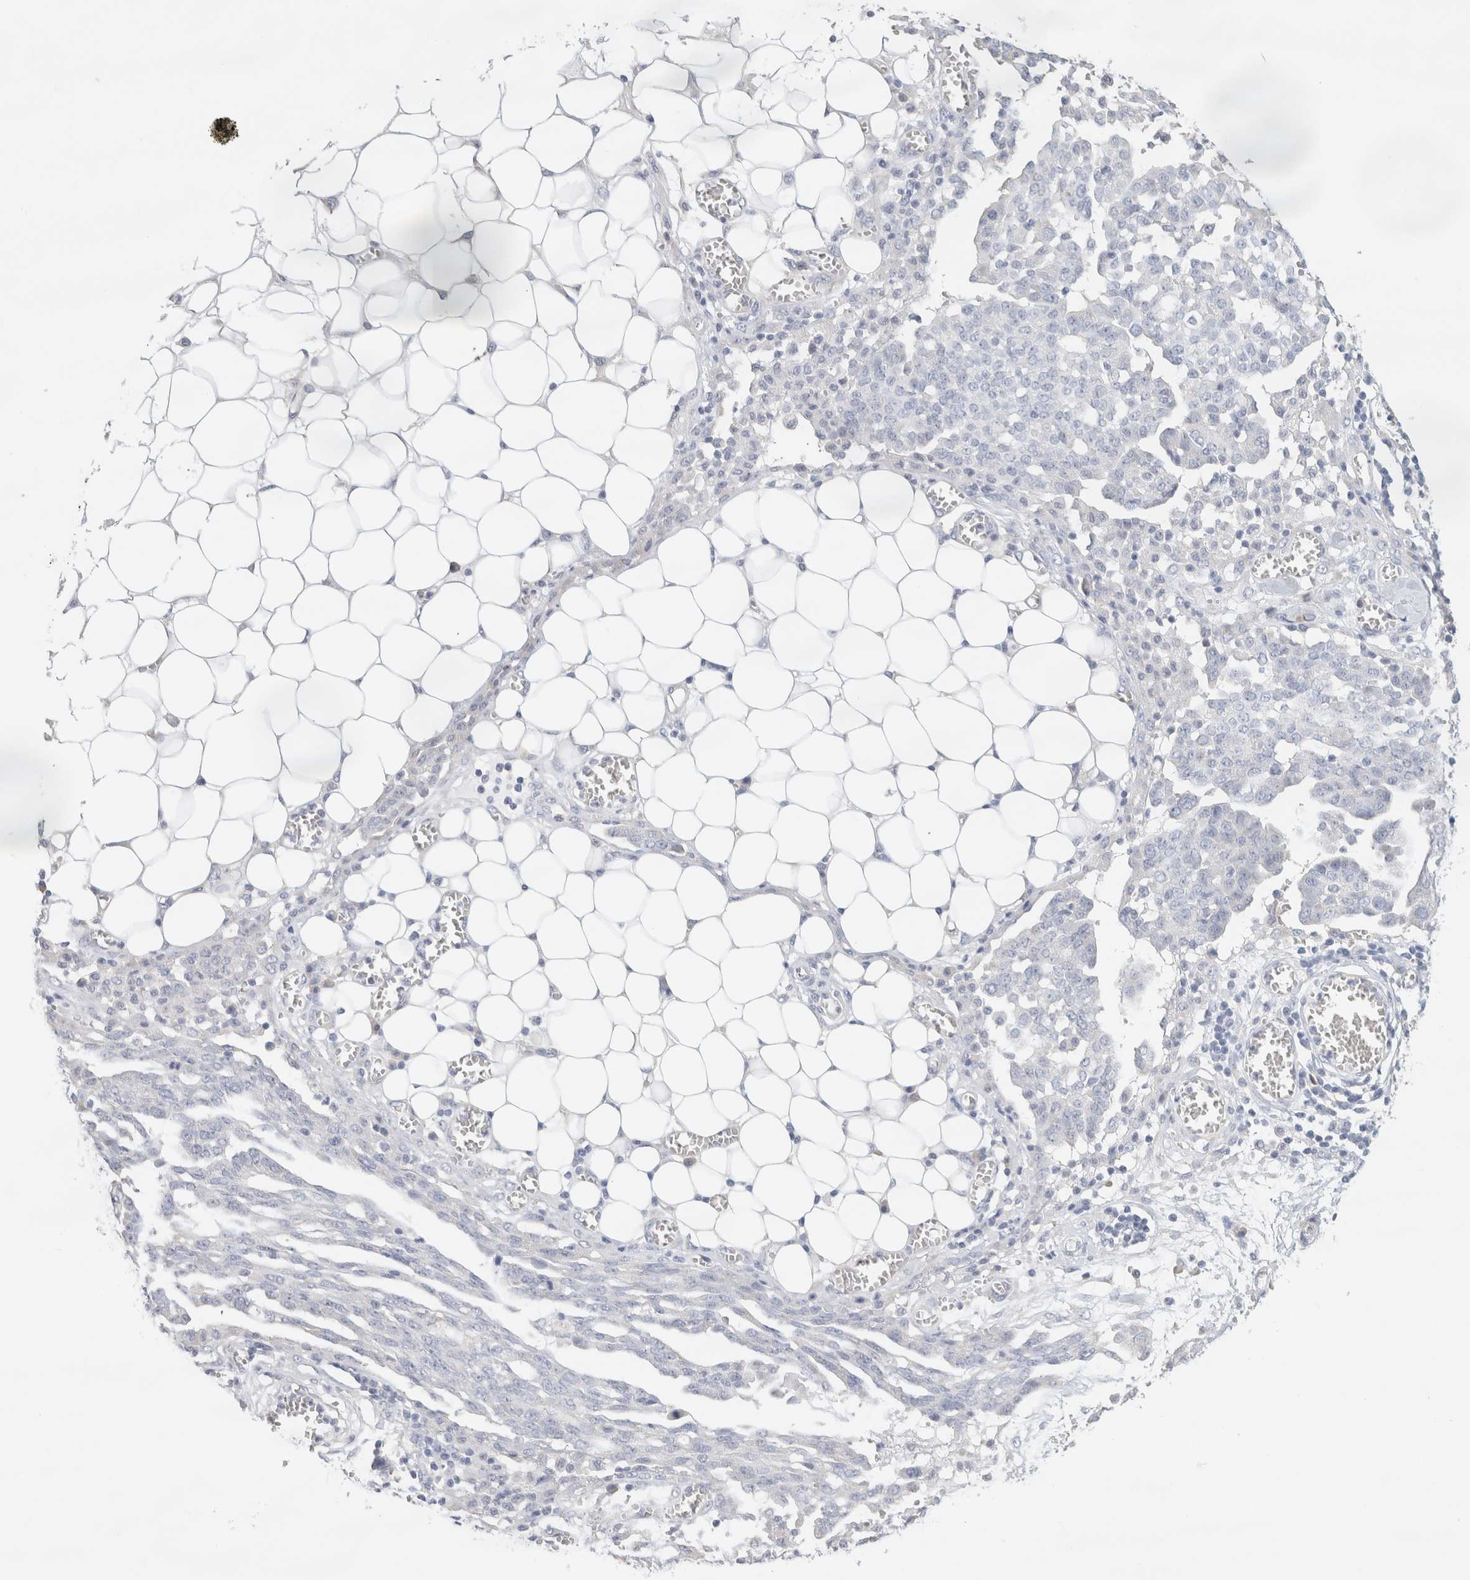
{"staining": {"intensity": "negative", "quantity": "none", "location": "none"}, "tissue": "ovarian cancer", "cell_type": "Tumor cells", "image_type": "cancer", "snomed": [{"axis": "morphology", "description": "Cystadenocarcinoma, serous, NOS"}, {"axis": "topography", "description": "Soft tissue"}, {"axis": "topography", "description": "Ovary"}], "caption": "There is no significant staining in tumor cells of serous cystadenocarcinoma (ovarian). (DAB (3,3'-diaminobenzidine) immunohistochemistry, high magnification).", "gene": "NEFM", "patient": {"sex": "female", "age": 57}}